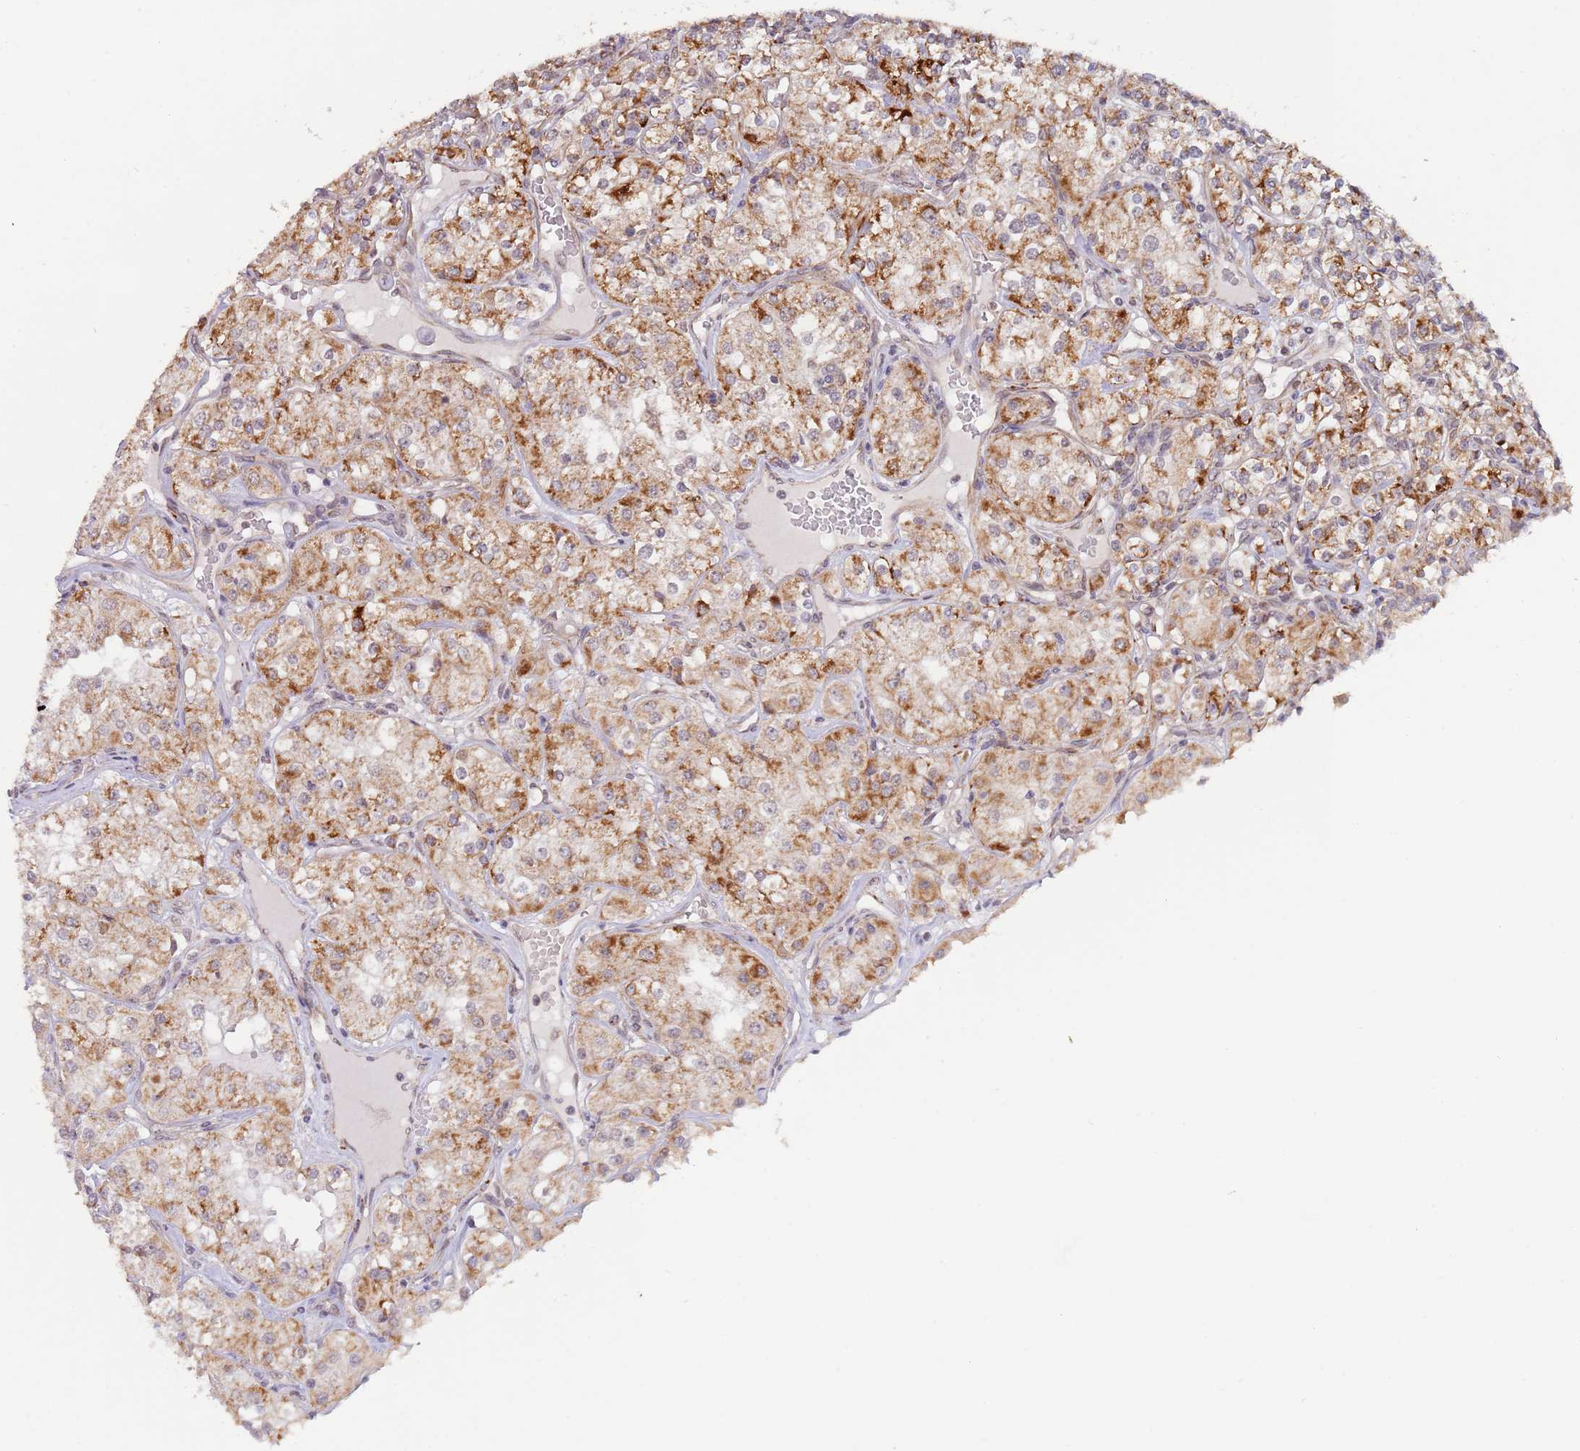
{"staining": {"intensity": "moderate", "quantity": ">75%", "location": "cytoplasmic/membranous"}, "tissue": "renal cancer", "cell_type": "Tumor cells", "image_type": "cancer", "snomed": [{"axis": "morphology", "description": "Adenocarcinoma, NOS"}, {"axis": "topography", "description": "Kidney"}], "caption": "Tumor cells show medium levels of moderate cytoplasmic/membranous expression in approximately >75% of cells in renal cancer (adenocarcinoma).", "gene": "UQCC3", "patient": {"sex": "male", "age": 77}}